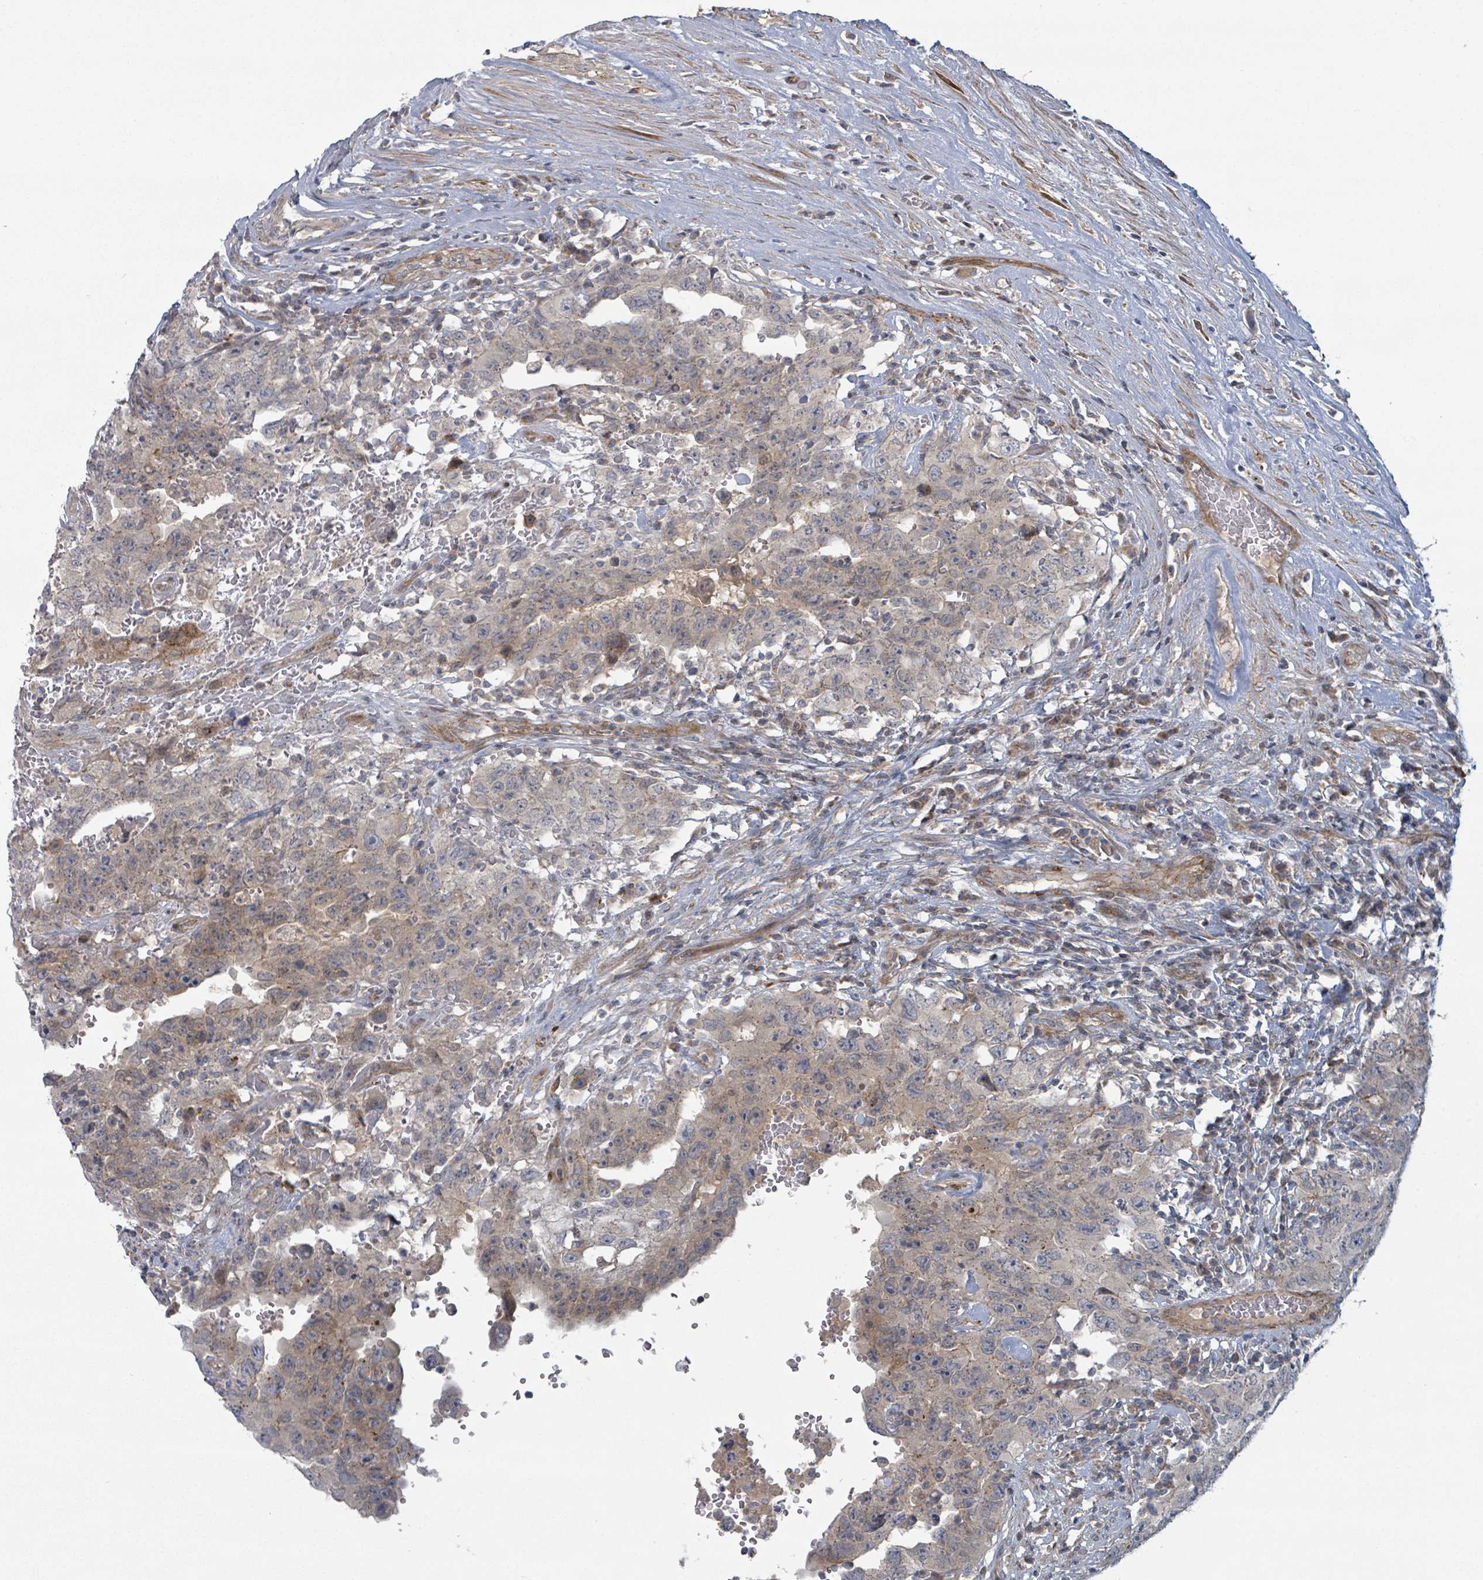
{"staining": {"intensity": "weak", "quantity": "25%-75%", "location": "cytoplasmic/membranous"}, "tissue": "testis cancer", "cell_type": "Tumor cells", "image_type": "cancer", "snomed": [{"axis": "morphology", "description": "Carcinoma, Embryonal, NOS"}, {"axis": "topography", "description": "Testis"}], "caption": "A histopathology image of testis cancer (embryonal carcinoma) stained for a protein exhibits weak cytoplasmic/membranous brown staining in tumor cells. Immunohistochemistry (ihc) stains the protein of interest in brown and the nuclei are stained blue.", "gene": "COL5A3", "patient": {"sex": "male", "age": 26}}